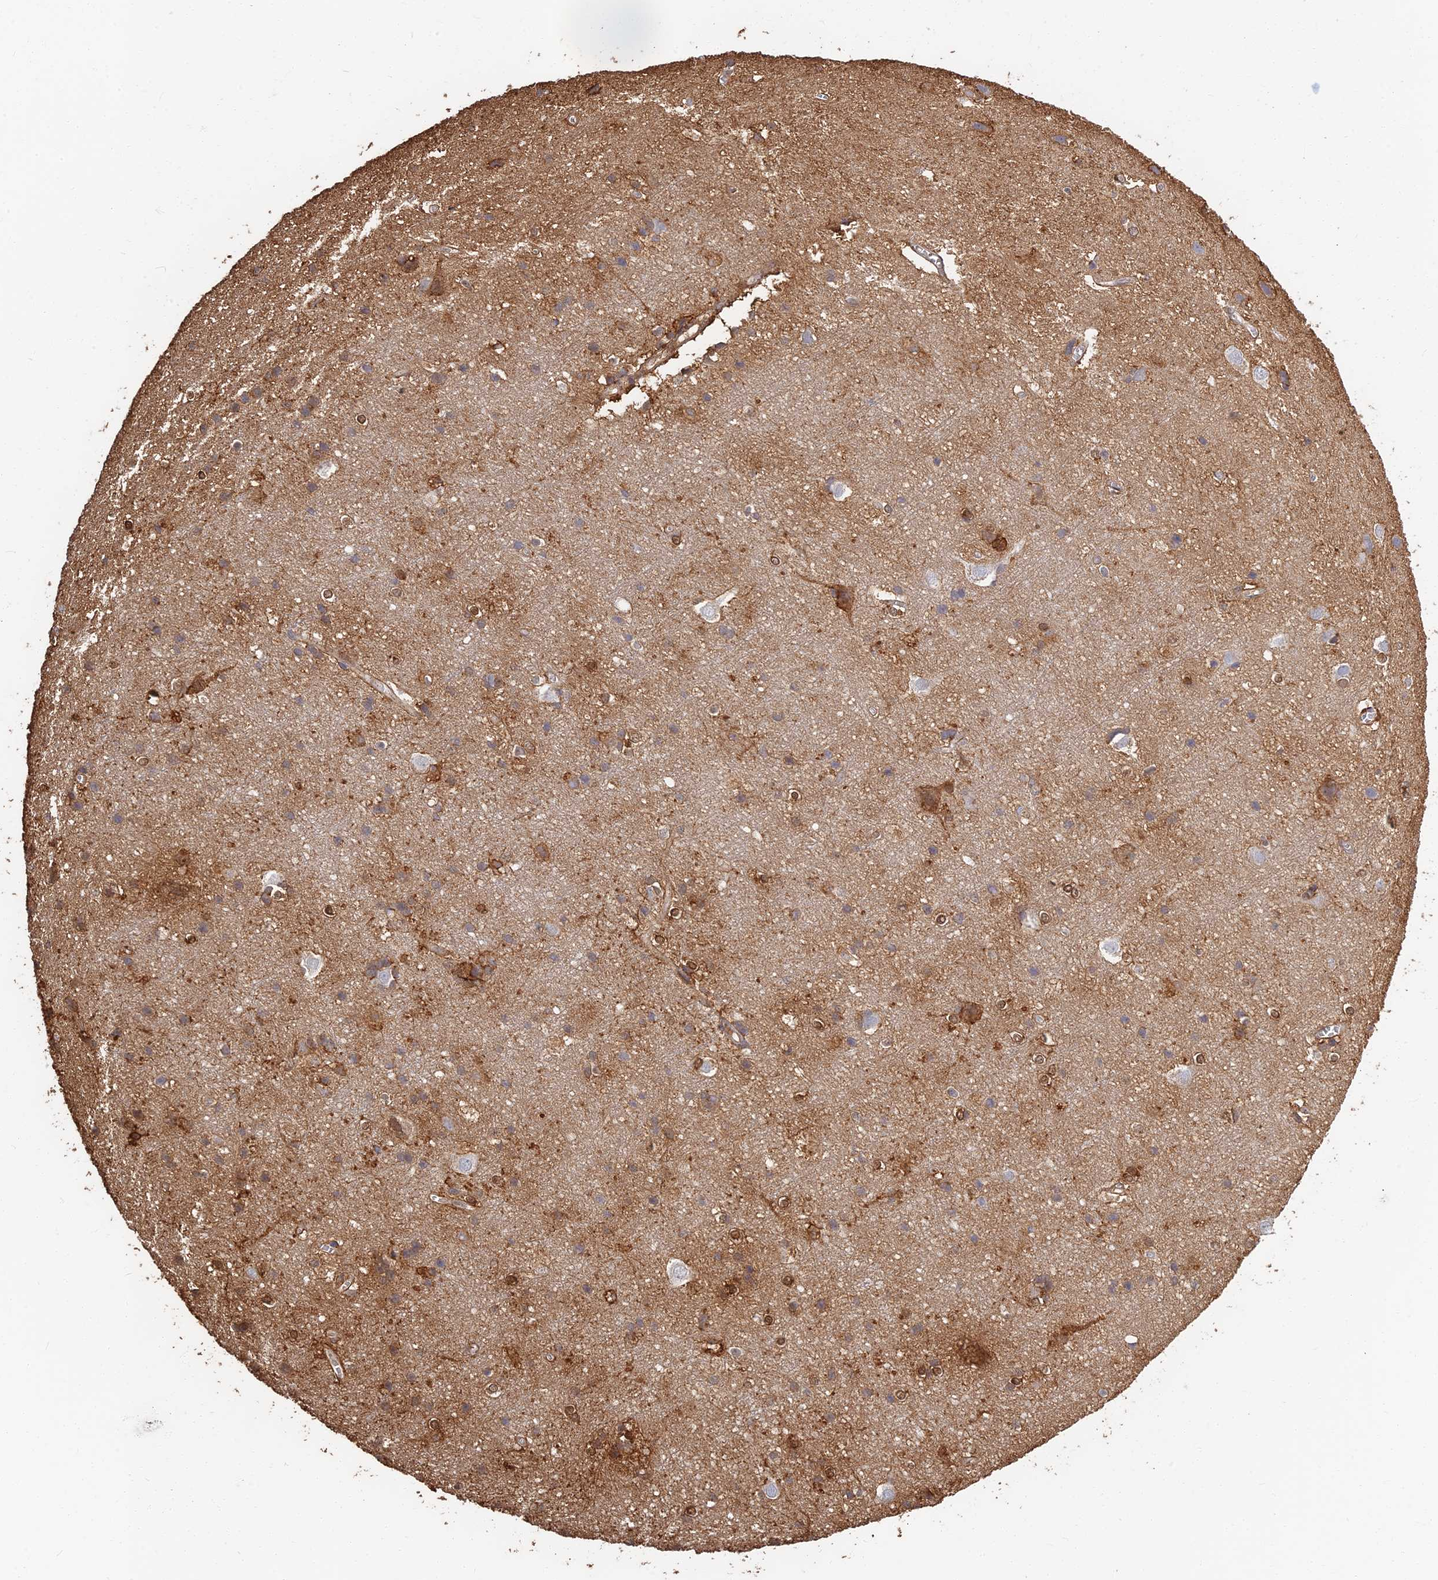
{"staining": {"intensity": "negative", "quantity": "none", "location": "none"}, "tissue": "cerebral cortex", "cell_type": "Endothelial cells", "image_type": "normal", "snomed": [{"axis": "morphology", "description": "Normal tissue, NOS"}, {"axis": "topography", "description": "Cerebral cortex"}], "caption": "Image shows no significant protein positivity in endothelial cells of benign cerebral cortex.", "gene": "LRRN3", "patient": {"sex": "male", "age": 54}}